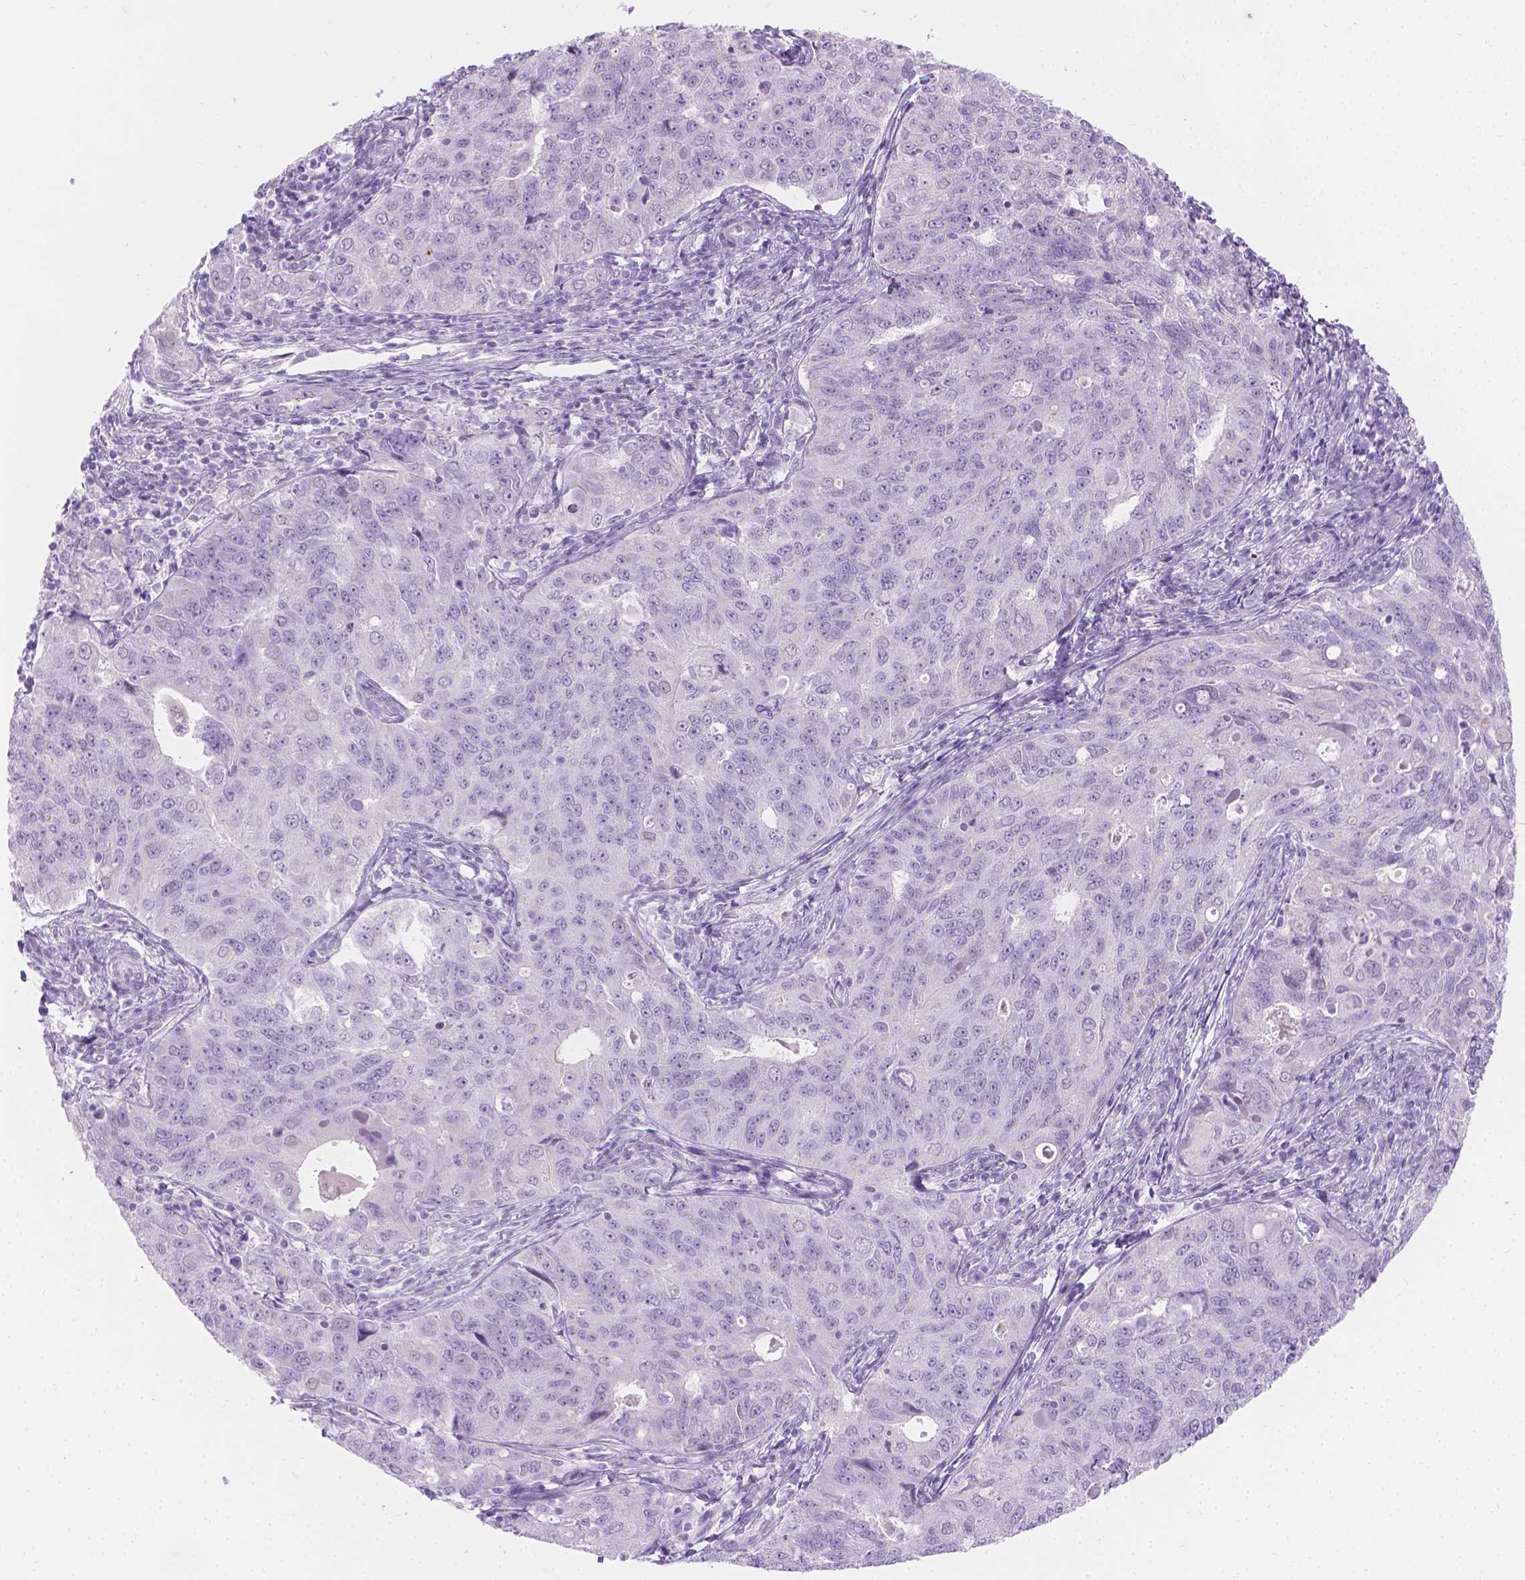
{"staining": {"intensity": "negative", "quantity": "none", "location": "none"}, "tissue": "endometrial cancer", "cell_type": "Tumor cells", "image_type": "cancer", "snomed": [{"axis": "morphology", "description": "Adenocarcinoma, NOS"}, {"axis": "topography", "description": "Endometrium"}], "caption": "Tumor cells are negative for protein expression in human endometrial adenocarcinoma.", "gene": "CFAP52", "patient": {"sex": "female", "age": 43}}